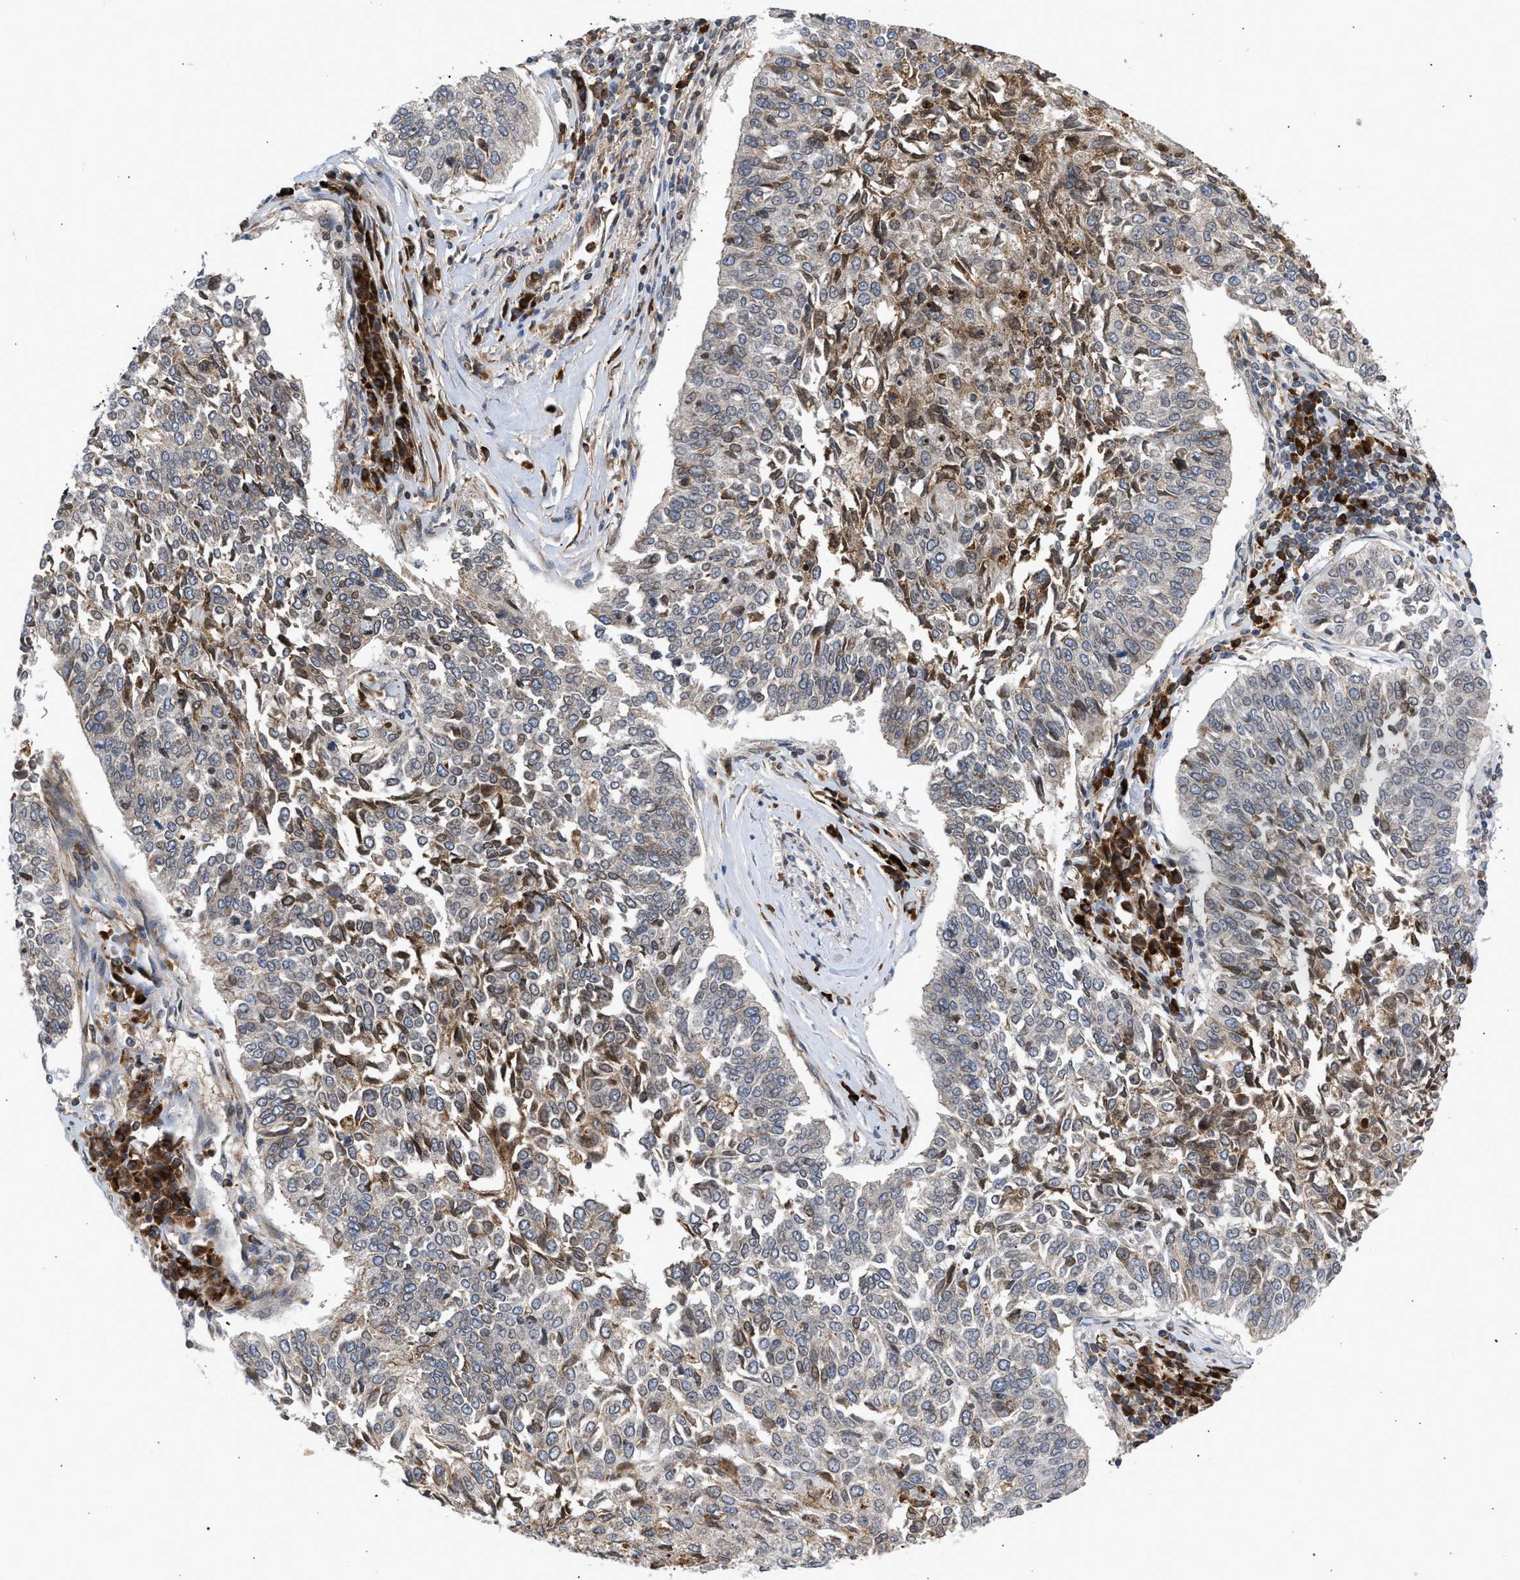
{"staining": {"intensity": "weak", "quantity": "<25%", "location": "cytoplasmic/membranous"}, "tissue": "lung cancer", "cell_type": "Tumor cells", "image_type": "cancer", "snomed": [{"axis": "morphology", "description": "Normal tissue, NOS"}, {"axis": "morphology", "description": "Squamous cell carcinoma, NOS"}, {"axis": "topography", "description": "Cartilage tissue"}, {"axis": "topography", "description": "Bronchus"}, {"axis": "topography", "description": "Lung"}], "caption": "DAB (3,3'-diaminobenzidine) immunohistochemical staining of lung squamous cell carcinoma displays no significant expression in tumor cells.", "gene": "NUP62", "patient": {"sex": "female", "age": 49}}